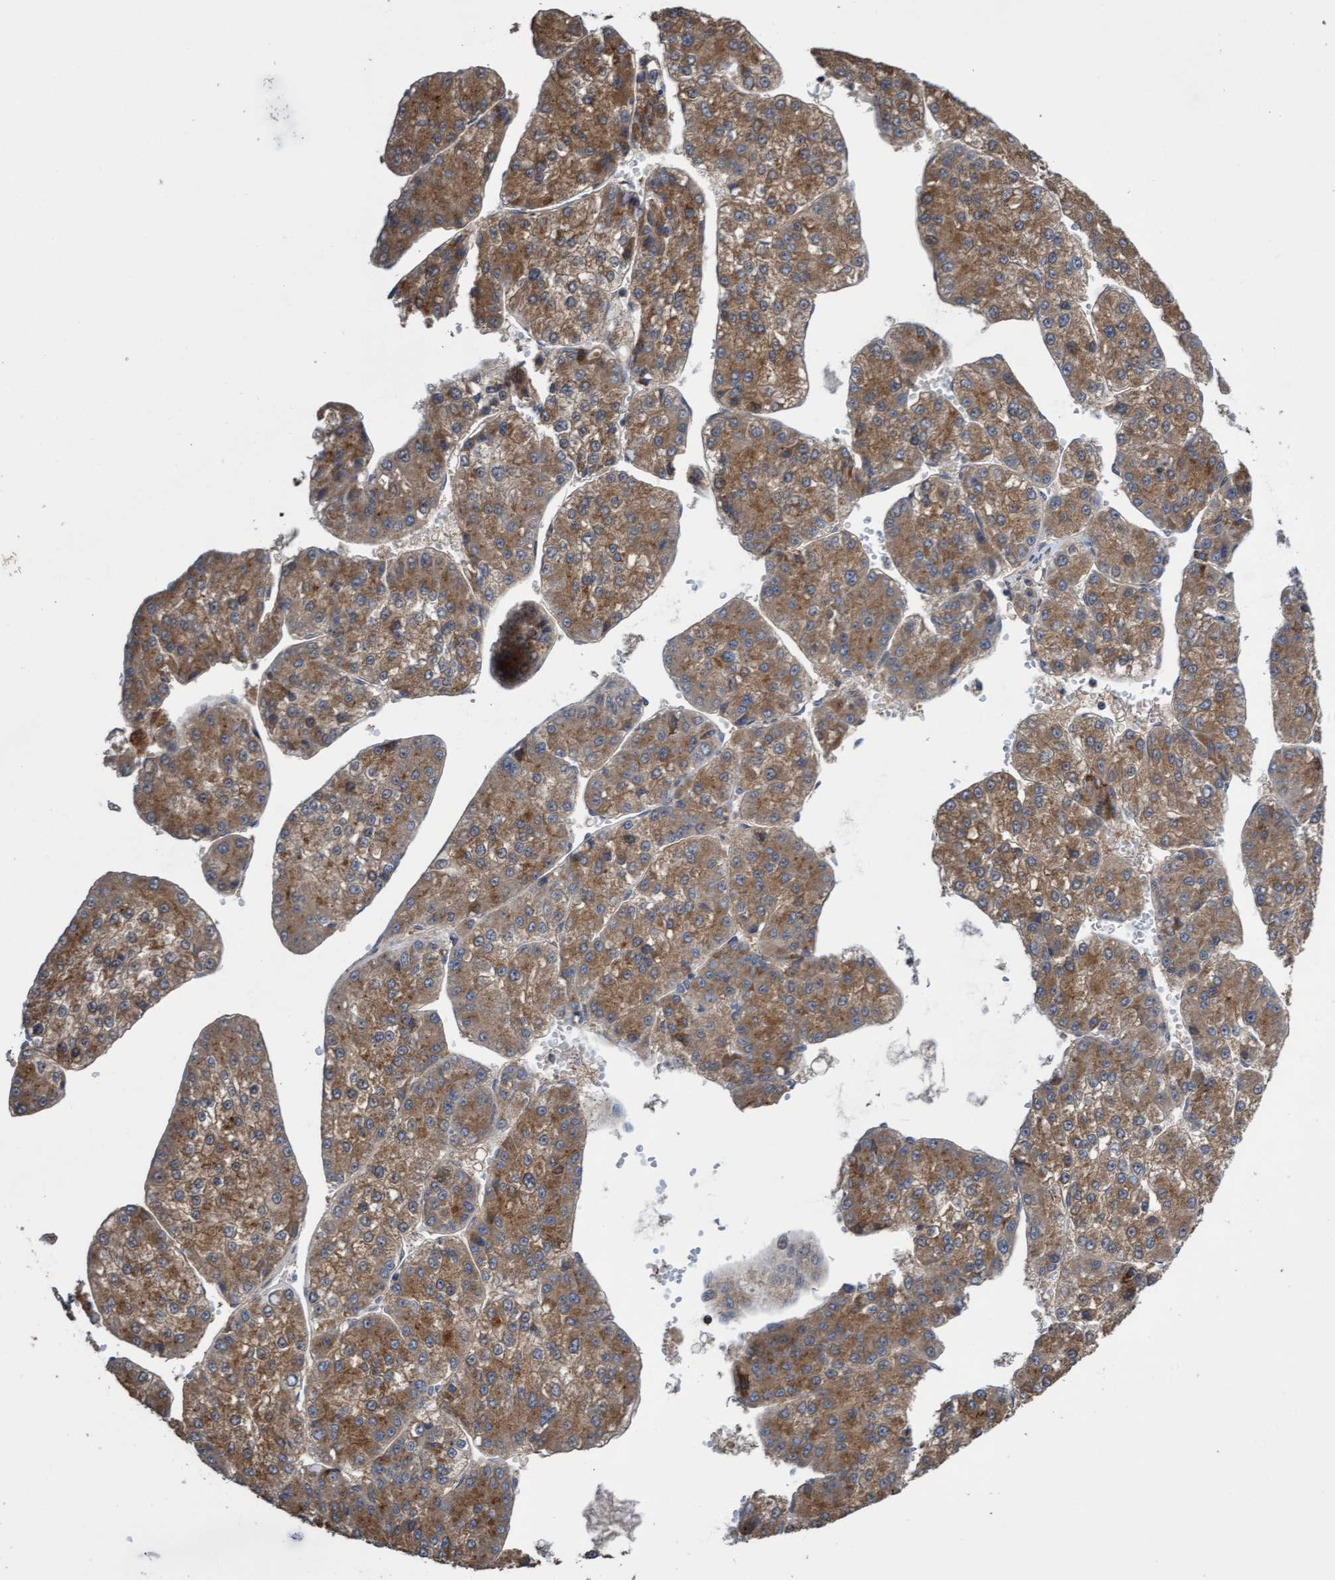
{"staining": {"intensity": "moderate", "quantity": ">75%", "location": "cytoplasmic/membranous"}, "tissue": "liver cancer", "cell_type": "Tumor cells", "image_type": "cancer", "snomed": [{"axis": "morphology", "description": "Carcinoma, Hepatocellular, NOS"}, {"axis": "topography", "description": "Liver"}], "caption": "Immunohistochemistry (IHC) histopathology image of liver hepatocellular carcinoma stained for a protein (brown), which displays medium levels of moderate cytoplasmic/membranous staining in approximately >75% of tumor cells.", "gene": "ITFG1", "patient": {"sex": "female", "age": 73}}